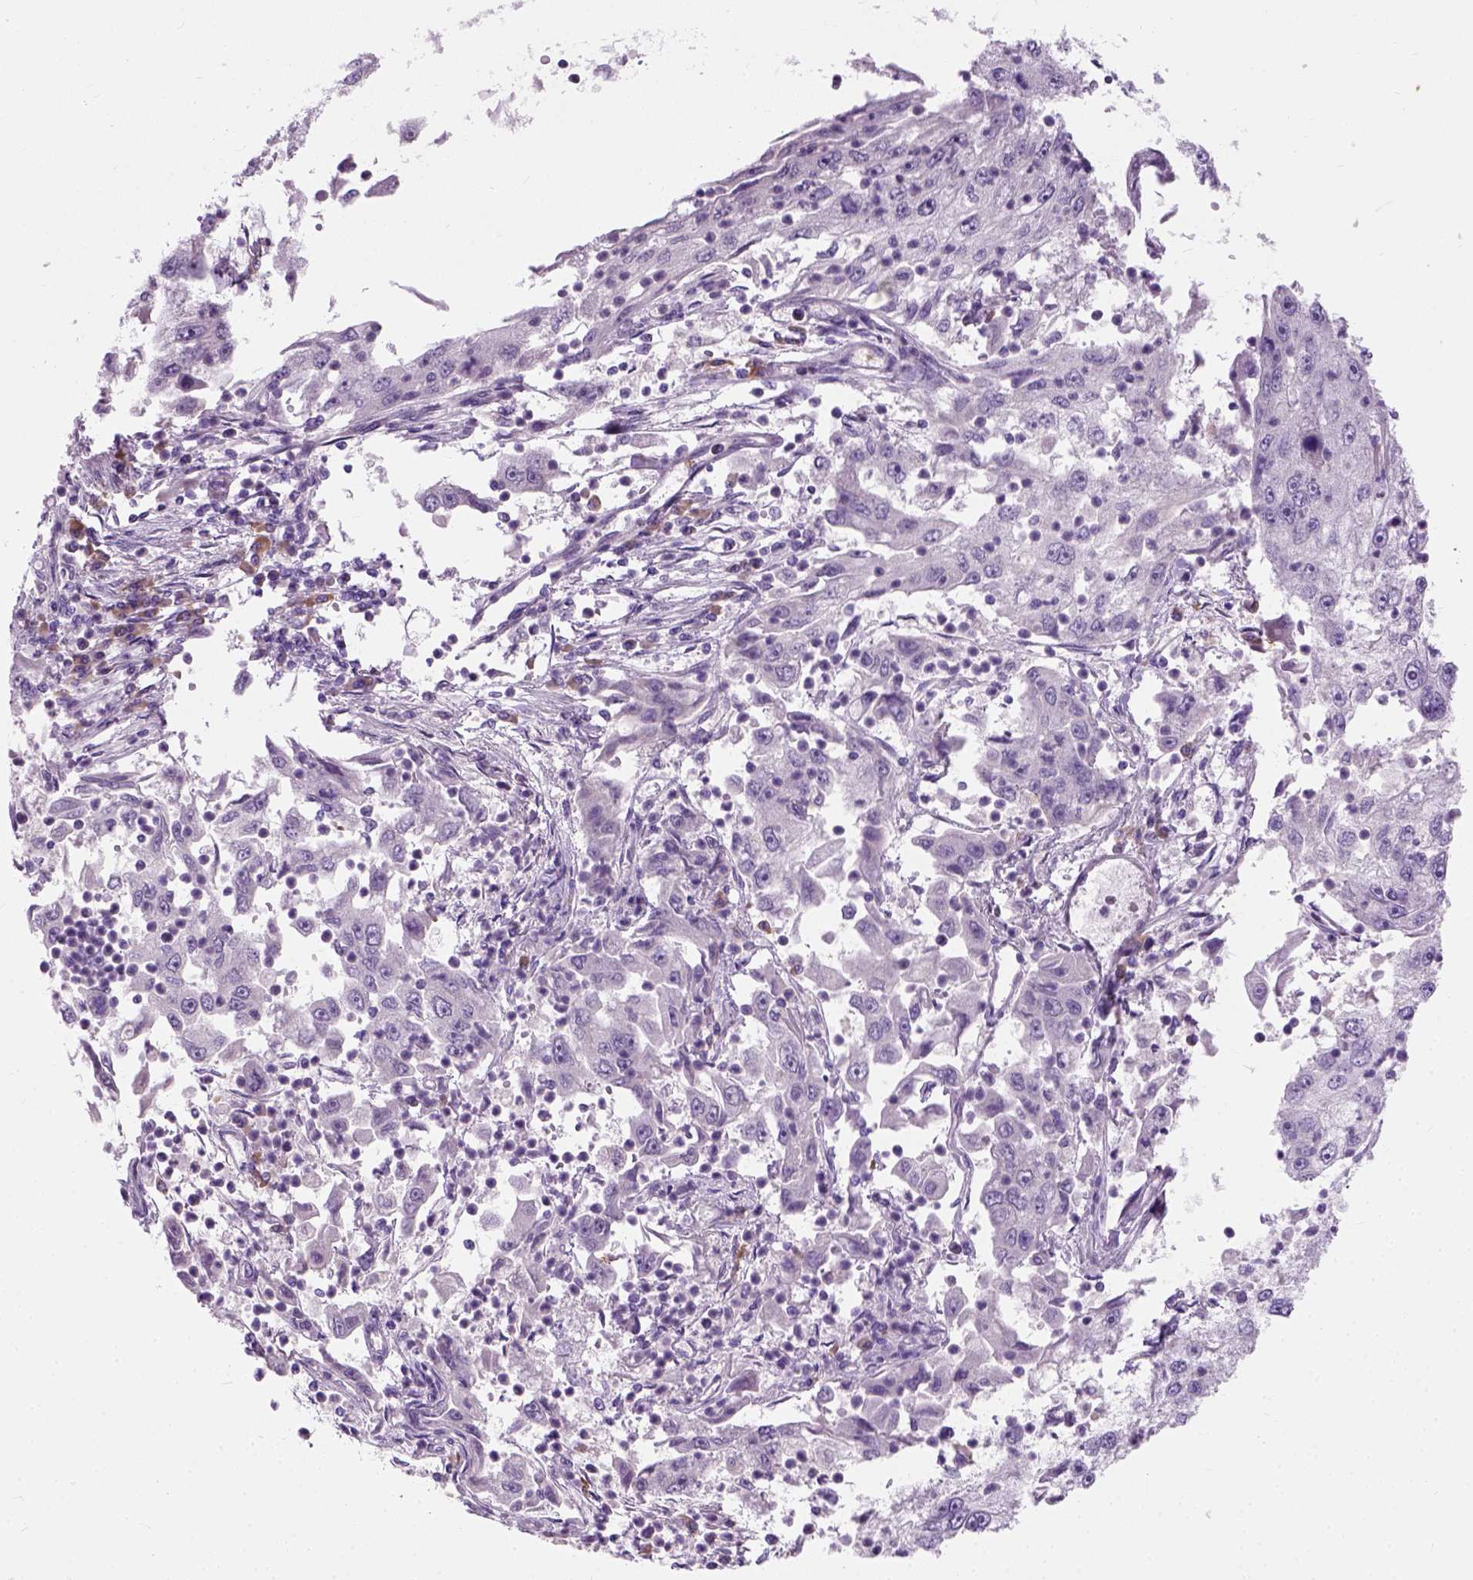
{"staining": {"intensity": "negative", "quantity": "none", "location": "none"}, "tissue": "cervical cancer", "cell_type": "Tumor cells", "image_type": "cancer", "snomed": [{"axis": "morphology", "description": "Squamous cell carcinoma, NOS"}, {"axis": "topography", "description": "Cervix"}], "caption": "High magnification brightfield microscopy of squamous cell carcinoma (cervical) stained with DAB (3,3'-diaminobenzidine) (brown) and counterstained with hematoxylin (blue): tumor cells show no significant positivity.", "gene": "TRIM72", "patient": {"sex": "female", "age": 36}}